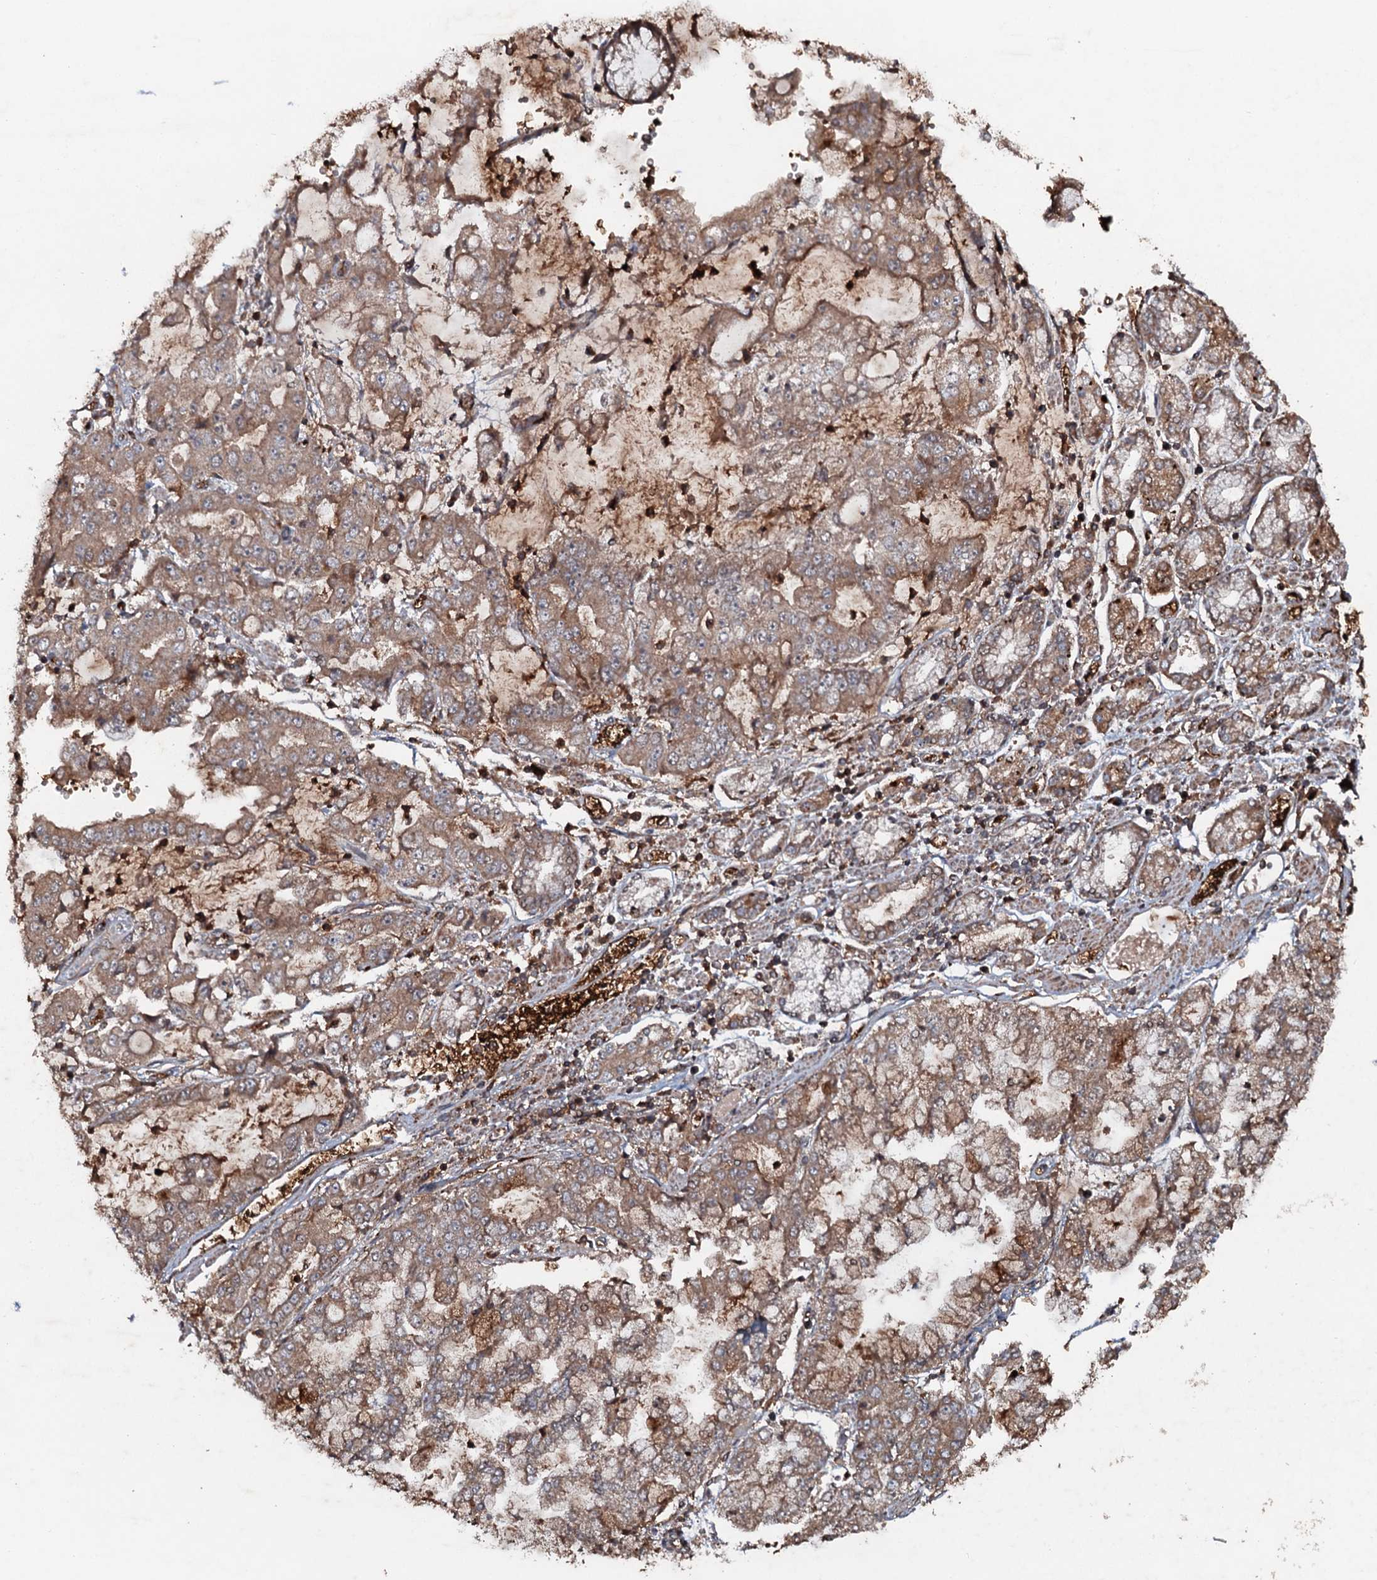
{"staining": {"intensity": "moderate", "quantity": ">75%", "location": "cytoplasmic/membranous"}, "tissue": "stomach cancer", "cell_type": "Tumor cells", "image_type": "cancer", "snomed": [{"axis": "morphology", "description": "Adenocarcinoma, NOS"}, {"axis": "topography", "description": "Stomach"}], "caption": "Immunohistochemistry (DAB (3,3'-diaminobenzidine)) staining of human adenocarcinoma (stomach) reveals moderate cytoplasmic/membranous protein expression in about >75% of tumor cells. (Brightfield microscopy of DAB IHC at high magnification).", "gene": "ADGRG3", "patient": {"sex": "male", "age": 76}}